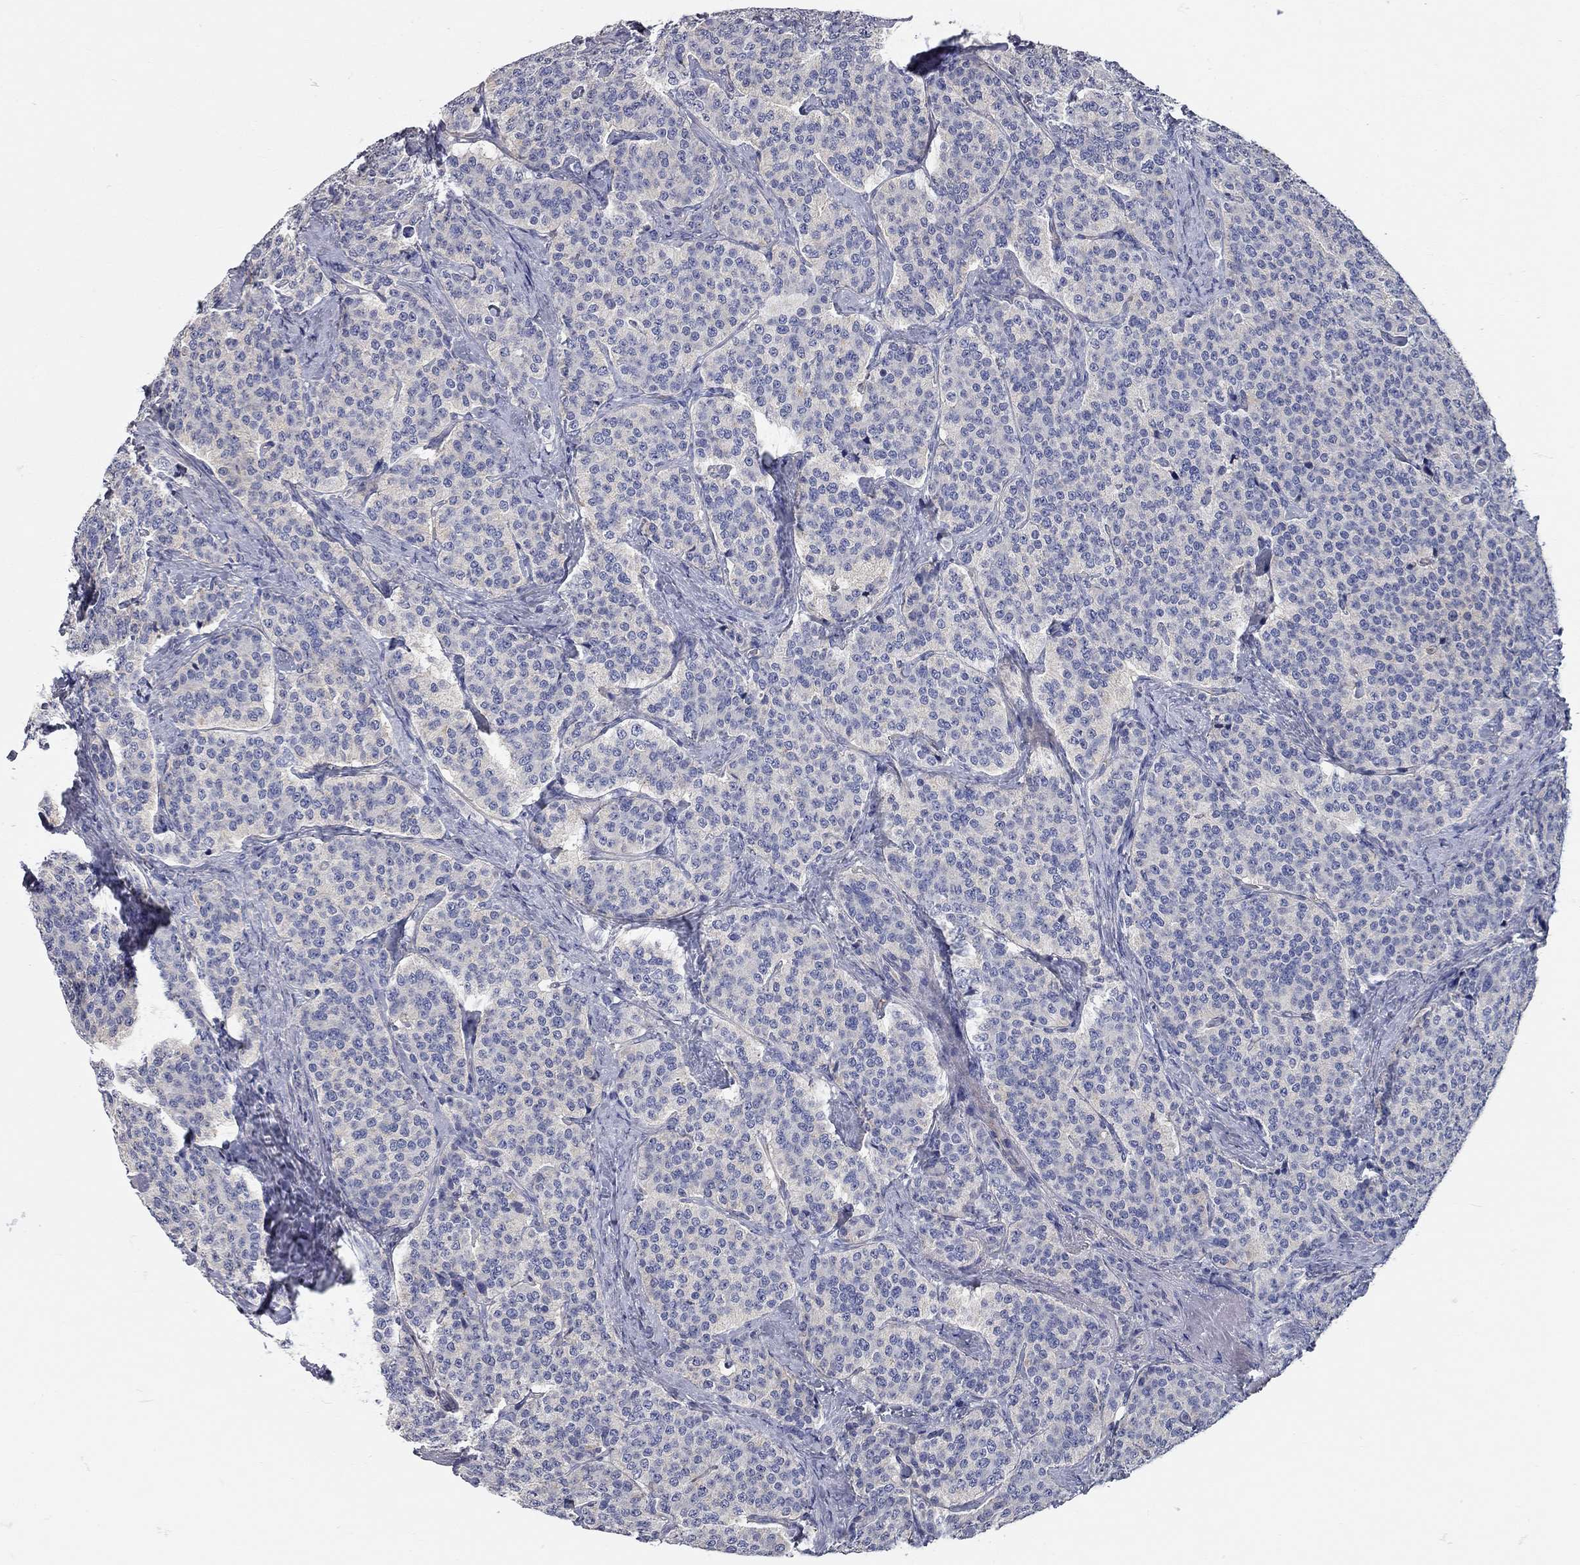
{"staining": {"intensity": "negative", "quantity": "none", "location": "none"}, "tissue": "carcinoid", "cell_type": "Tumor cells", "image_type": "cancer", "snomed": [{"axis": "morphology", "description": "Carcinoid, malignant, NOS"}, {"axis": "topography", "description": "Small intestine"}], "caption": "There is no significant positivity in tumor cells of carcinoid (malignant).", "gene": "C10orf90", "patient": {"sex": "female", "age": 58}}